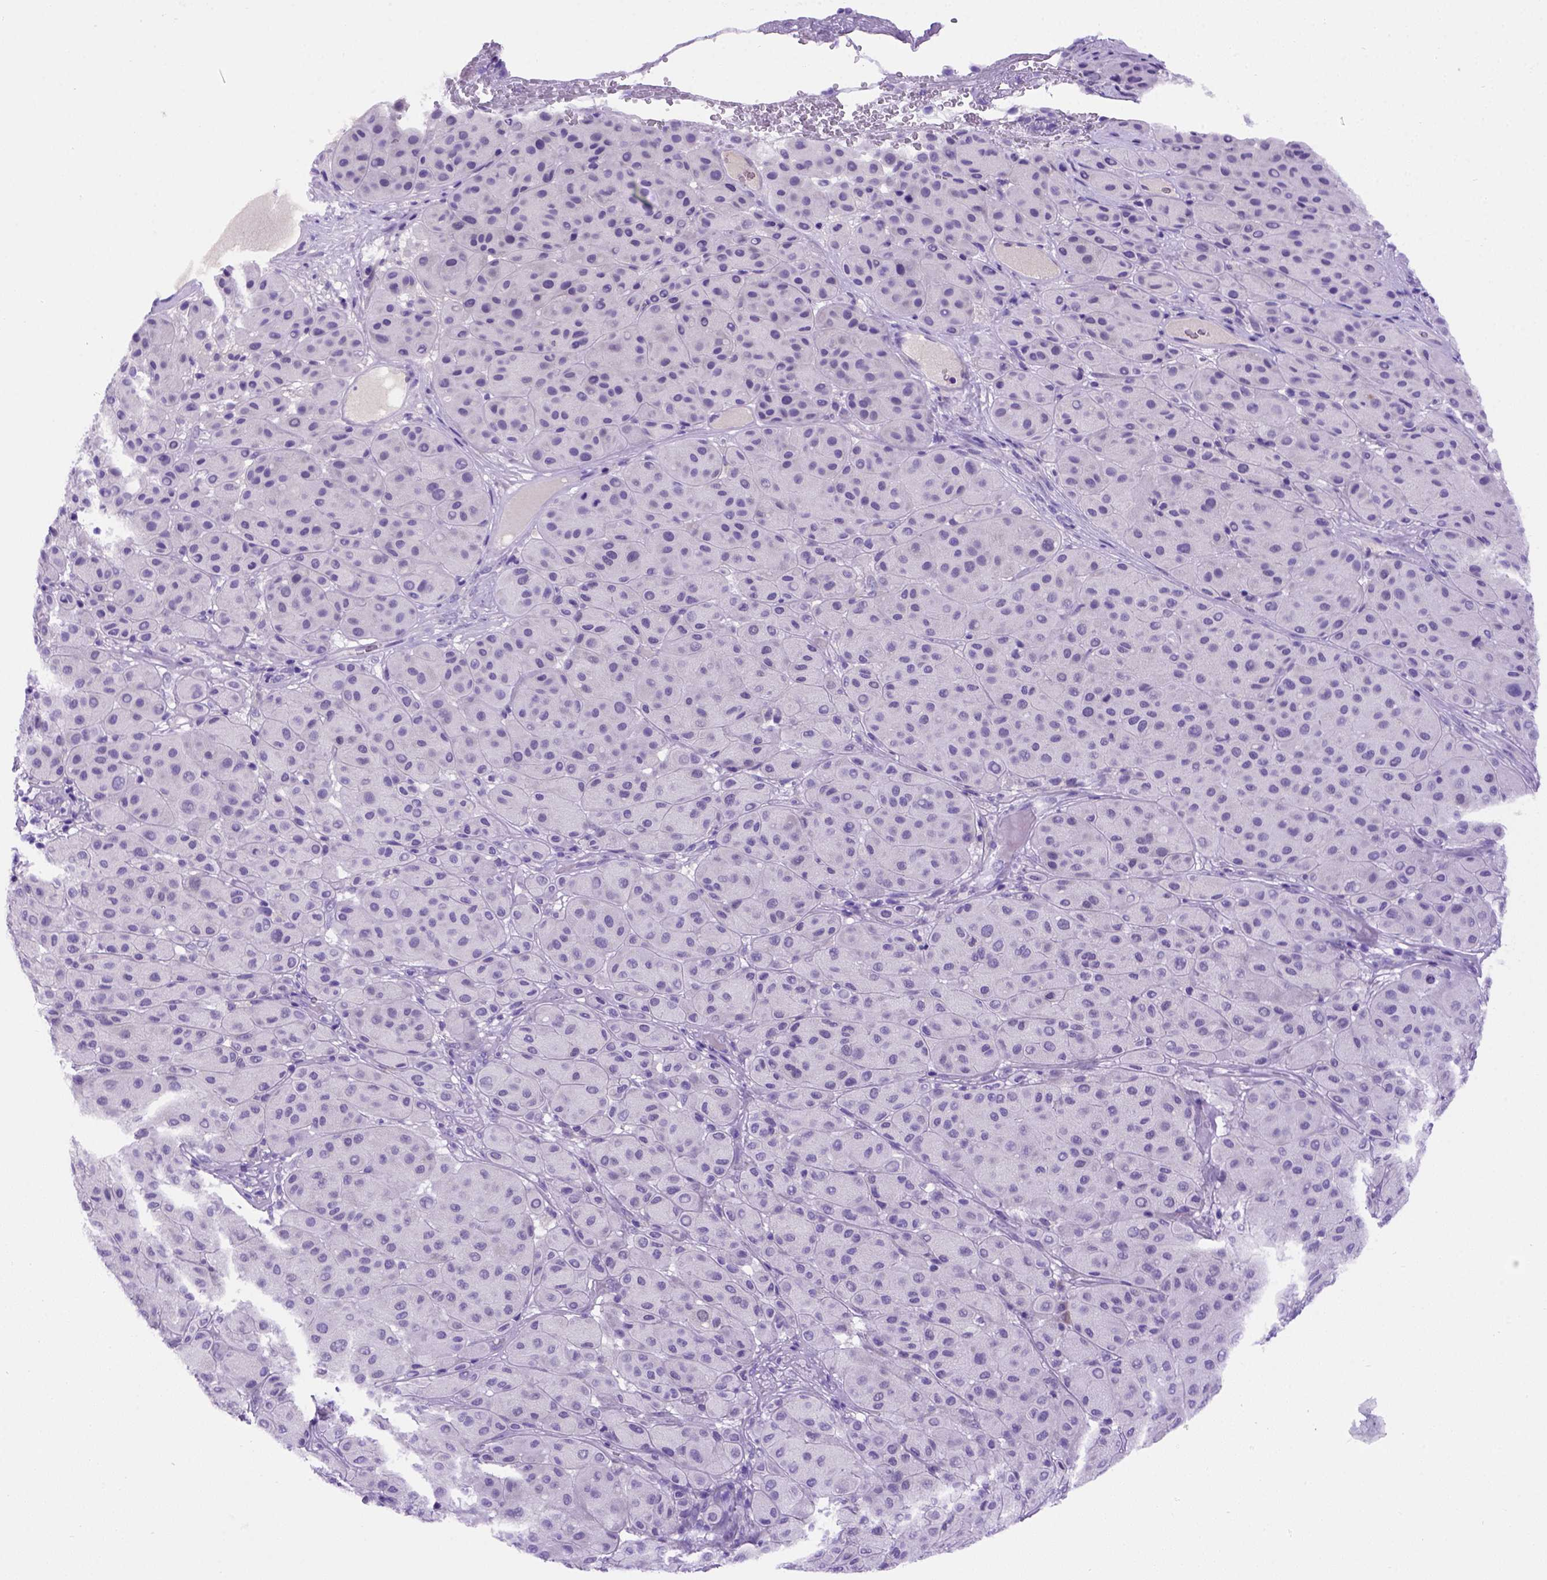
{"staining": {"intensity": "negative", "quantity": "none", "location": "none"}, "tissue": "melanoma", "cell_type": "Tumor cells", "image_type": "cancer", "snomed": [{"axis": "morphology", "description": "Malignant melanoma, Metastatic site"}, {"axis": "topography", "description": "Smooth muscle"}], "caption": "The immunohistochemistry (IHC) image has no significant positivity in tumor cells of malignant melanoma (metastatic site) tissue.", "gene": "FAM81B", "patient": {"sex": "male", "age": 41}}